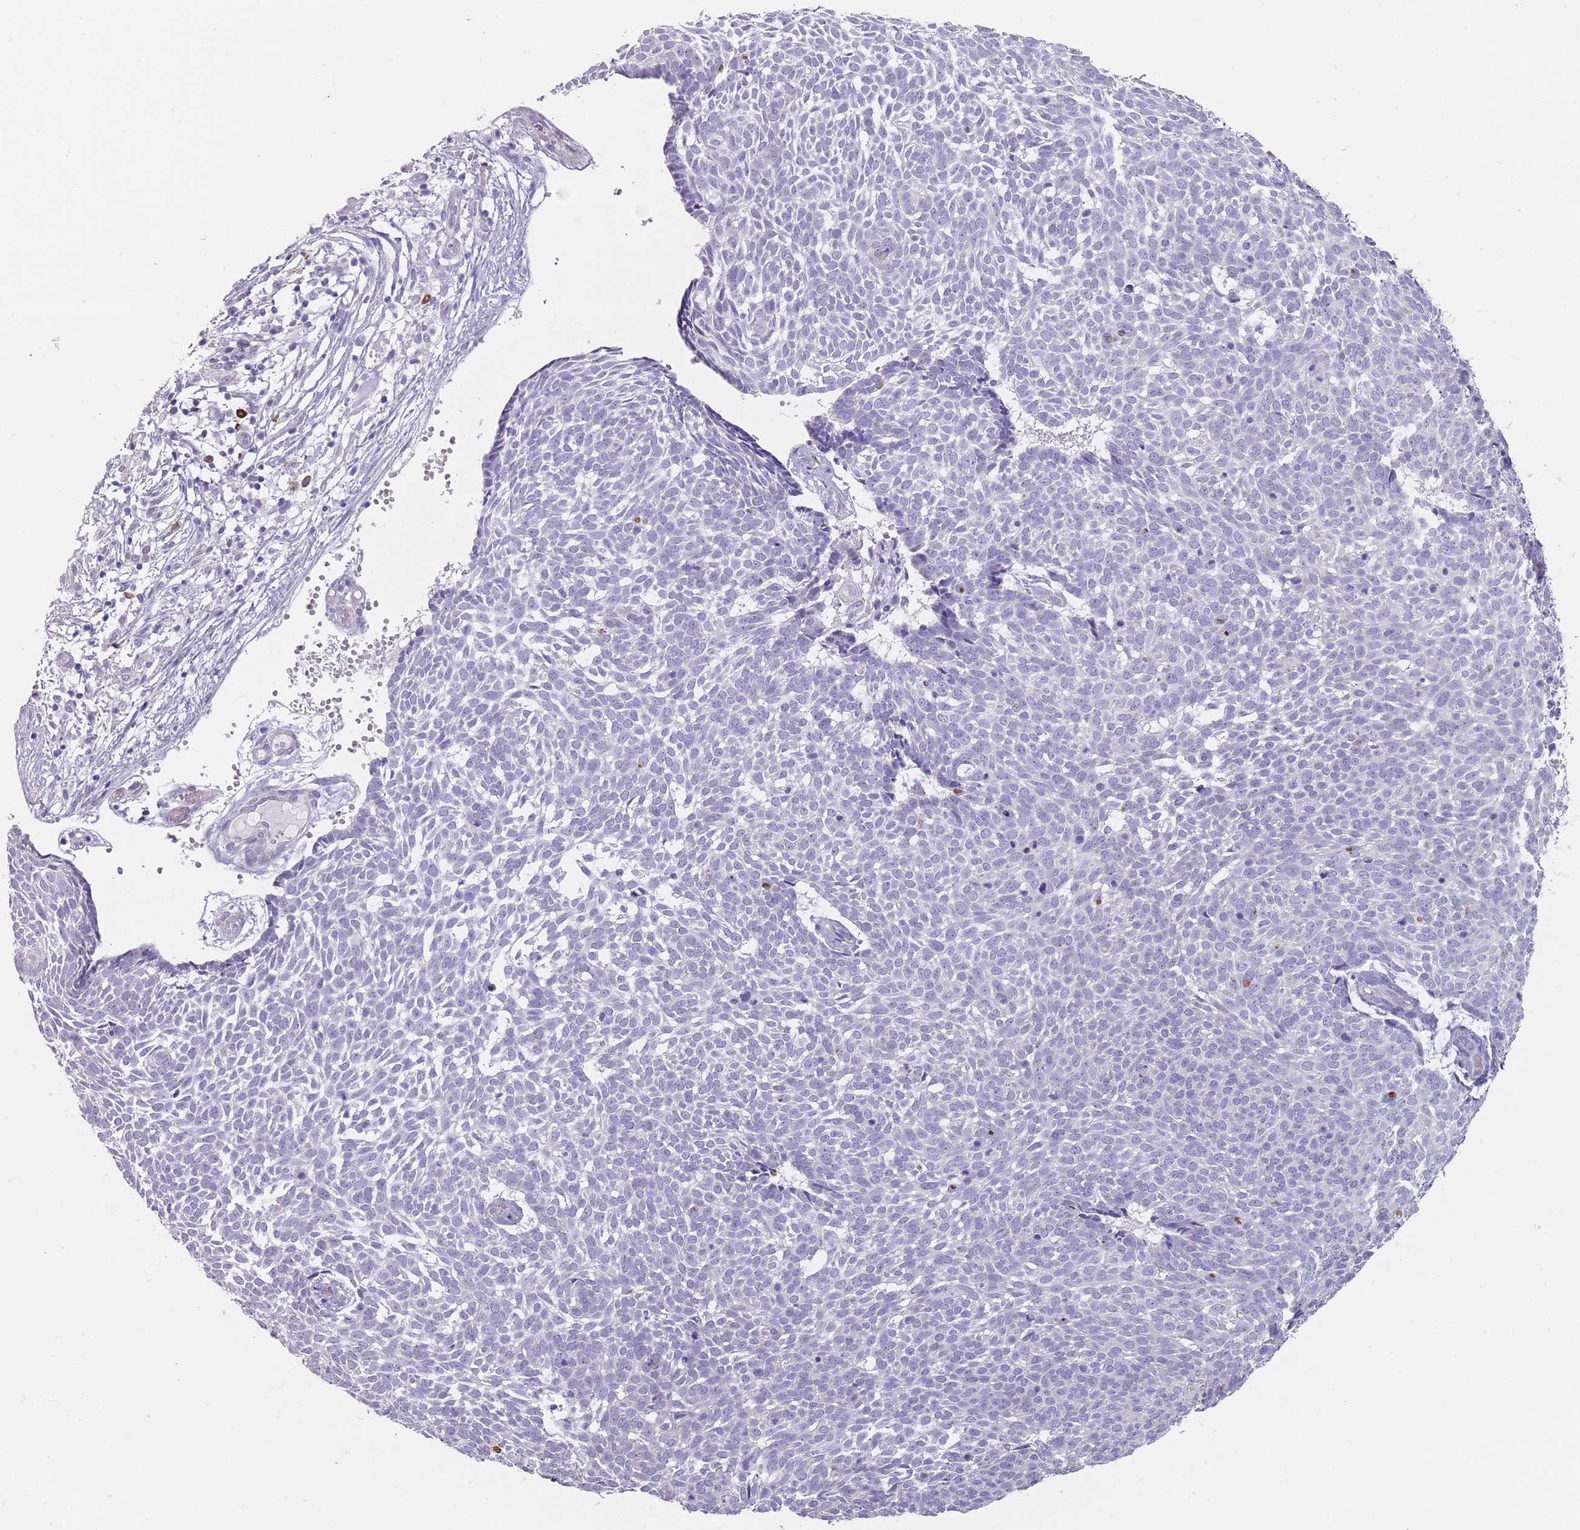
{"staining": {"intensity": "negative", "quantity": "none", "location": "none"}, "tissue": "skin cancer", "cell_type": "Tumor cells", "image_type": "cancer", "snomed": [{"axis": "morphology", "description": "Basal cell carcinoma"}, {"axis": "topography", "description": "Skin"}], "caption": "The photomicrograph reveals no staining of tumor cells in skin cancer.", "gene": "DXO", "patient": {"sex": "male", "age": 61}}